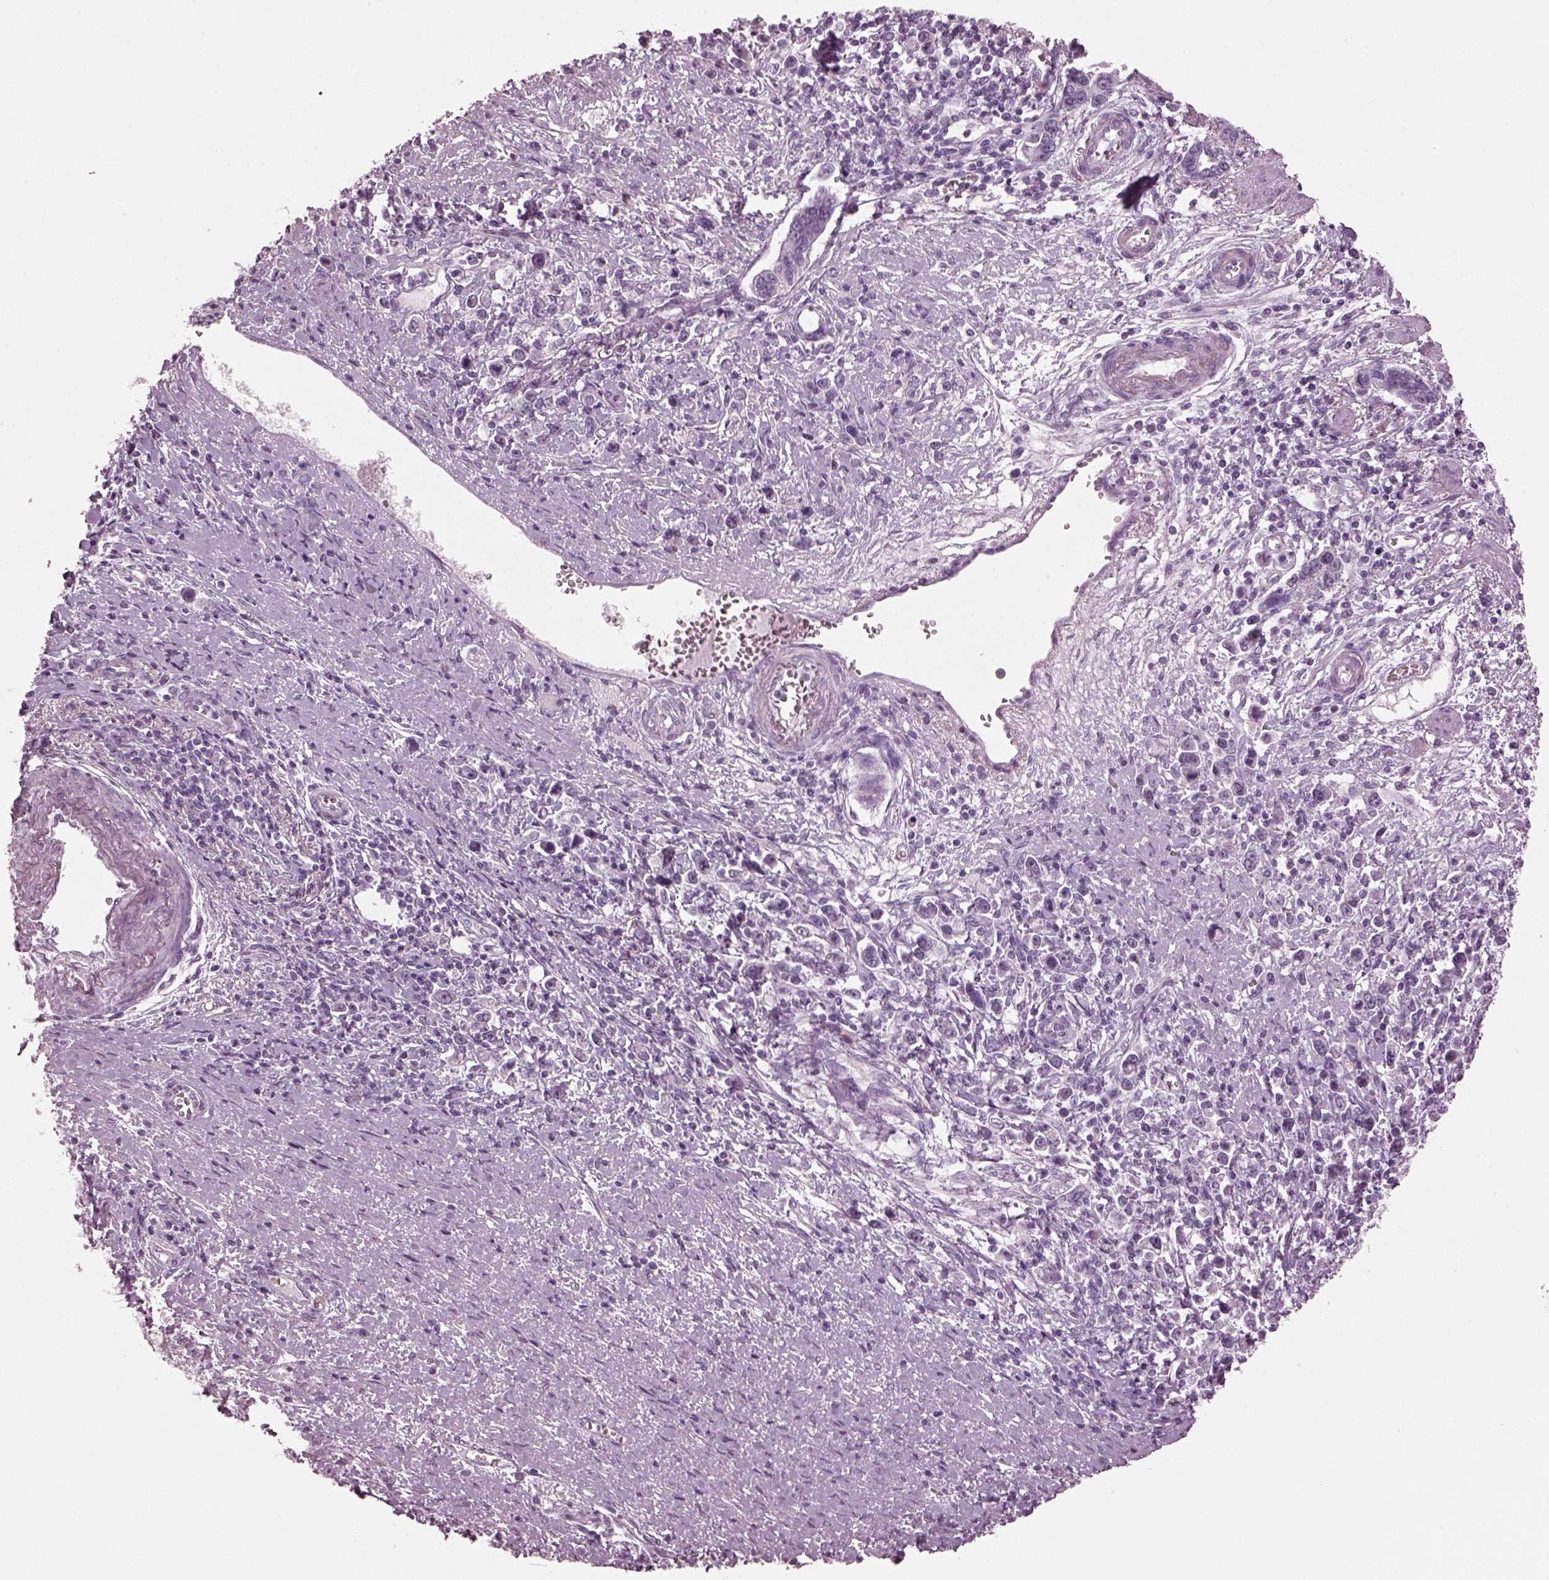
{"staining": {"intensity": "negative", "quantity": "none", "location": "none"}, "tissue": "stomach cancer", "cell_type": "Tumor cells", "image_type": "cancer", "snomed": [{"axis": "morphology", "description": "Adenocarcinoma, NOS"}, {"axis": "topography", "description": "Stomach"}], "caption": "DAB immunohistochemical staining of human stomach adenocarcinoma reveals no significant staining in tumor cells. (DAB (3,3'-diaminobenzidine) immunohistochemistry with hematoxylin counter stain).", "gene": "SLC6A17", "patient": {"sex": "male", "age": 63}}